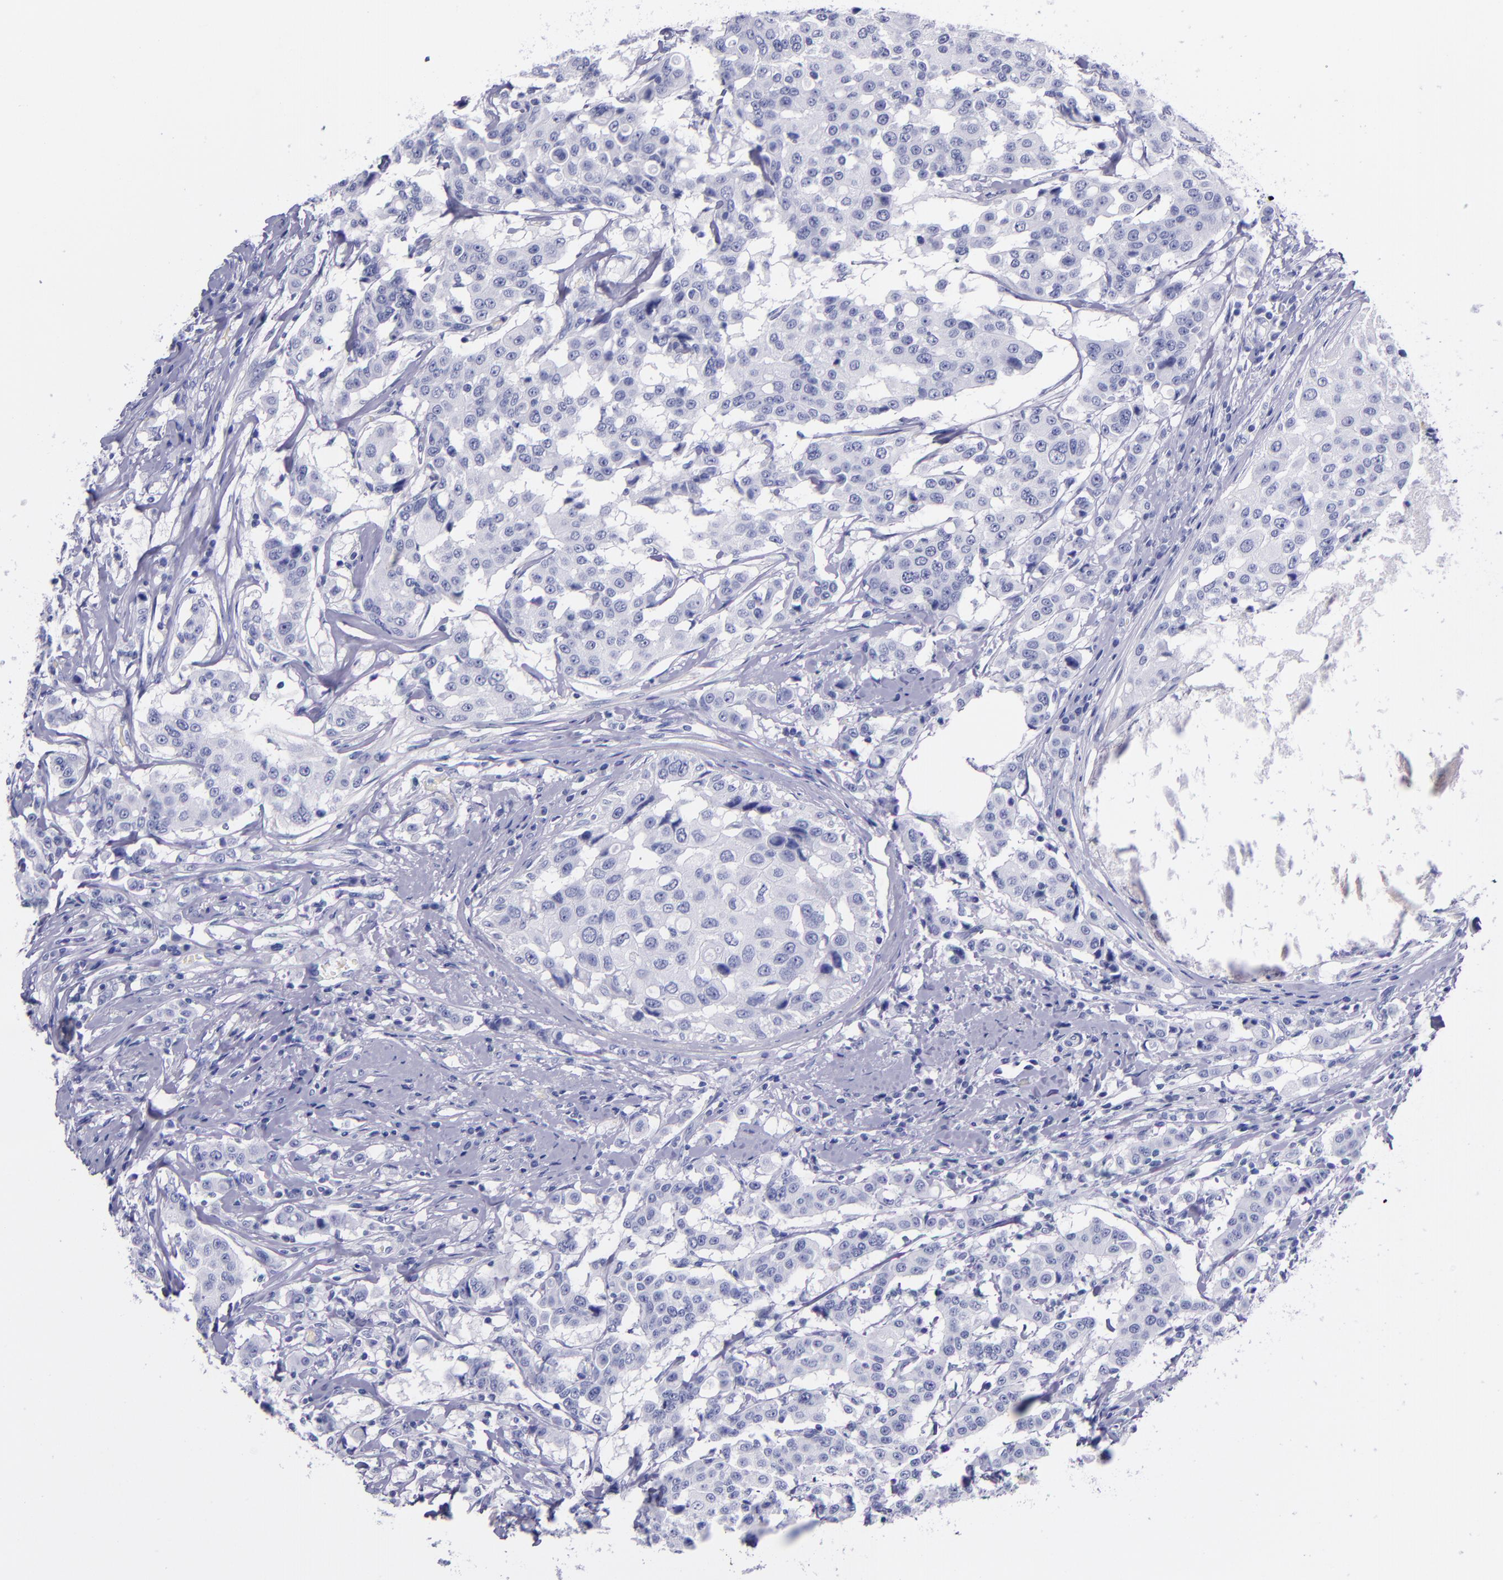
{"staining": {"intensity": "negative", "quantity": "none", "location": "none"}, "tissue": "breast cancer", "cell_type": "Tumor cells", "image_type": "cancer", "snomed": [{"axis": "morphology", "description": "Duct carcinoma"}, {"axis": "topography", "description": "Breast"}], "caption": "Human breast cancer stained for a protein using immunohistochemistry demonstrates no staining in tumor cells.", "gene": "SV2A", "patient": {"sex": "female", "age": 27}}